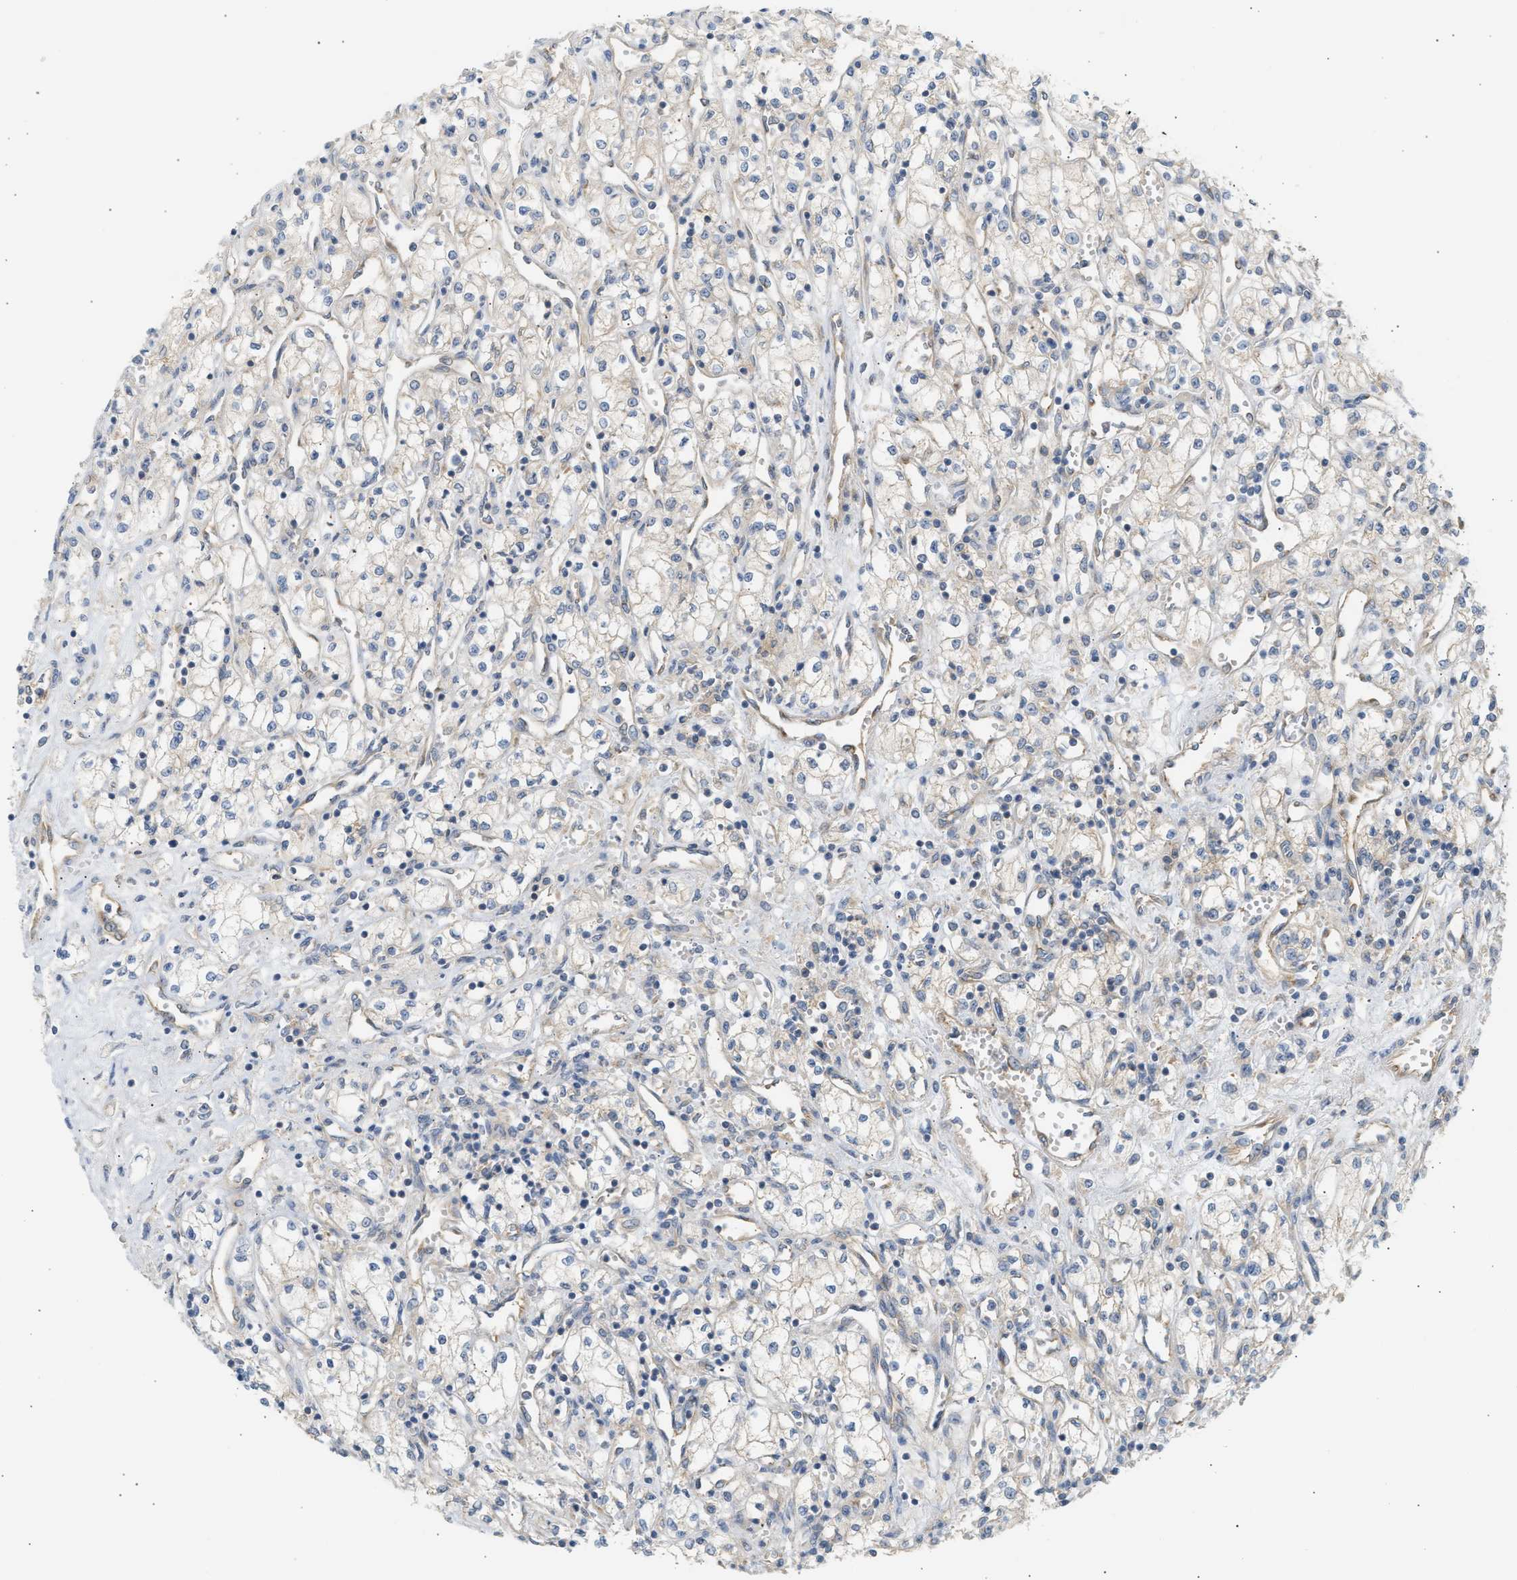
{"staining": {"intensity": "weak", "quantity": "25%-75%", "location": "cytoplasmic/membranous"}, "tissue": "renal cancer", "cell_type": "Tumor cells", "image_type": "cancer", "snomed": [{"axis": "morphology", "description": "Adenocarcinoma, NOS"}, {"axis": "topography", "description": "Kidney"}], "caption": "An image of human renal adenocarcinoma stained for a protein exhibits weak cytoplasmic/membranous brown staining in tumor cells. (Brightfield microscopy of DAB IHC at high magnification).", "gene": "PAFAH1B1", "patient": {"sex": "male", "age": 59}}